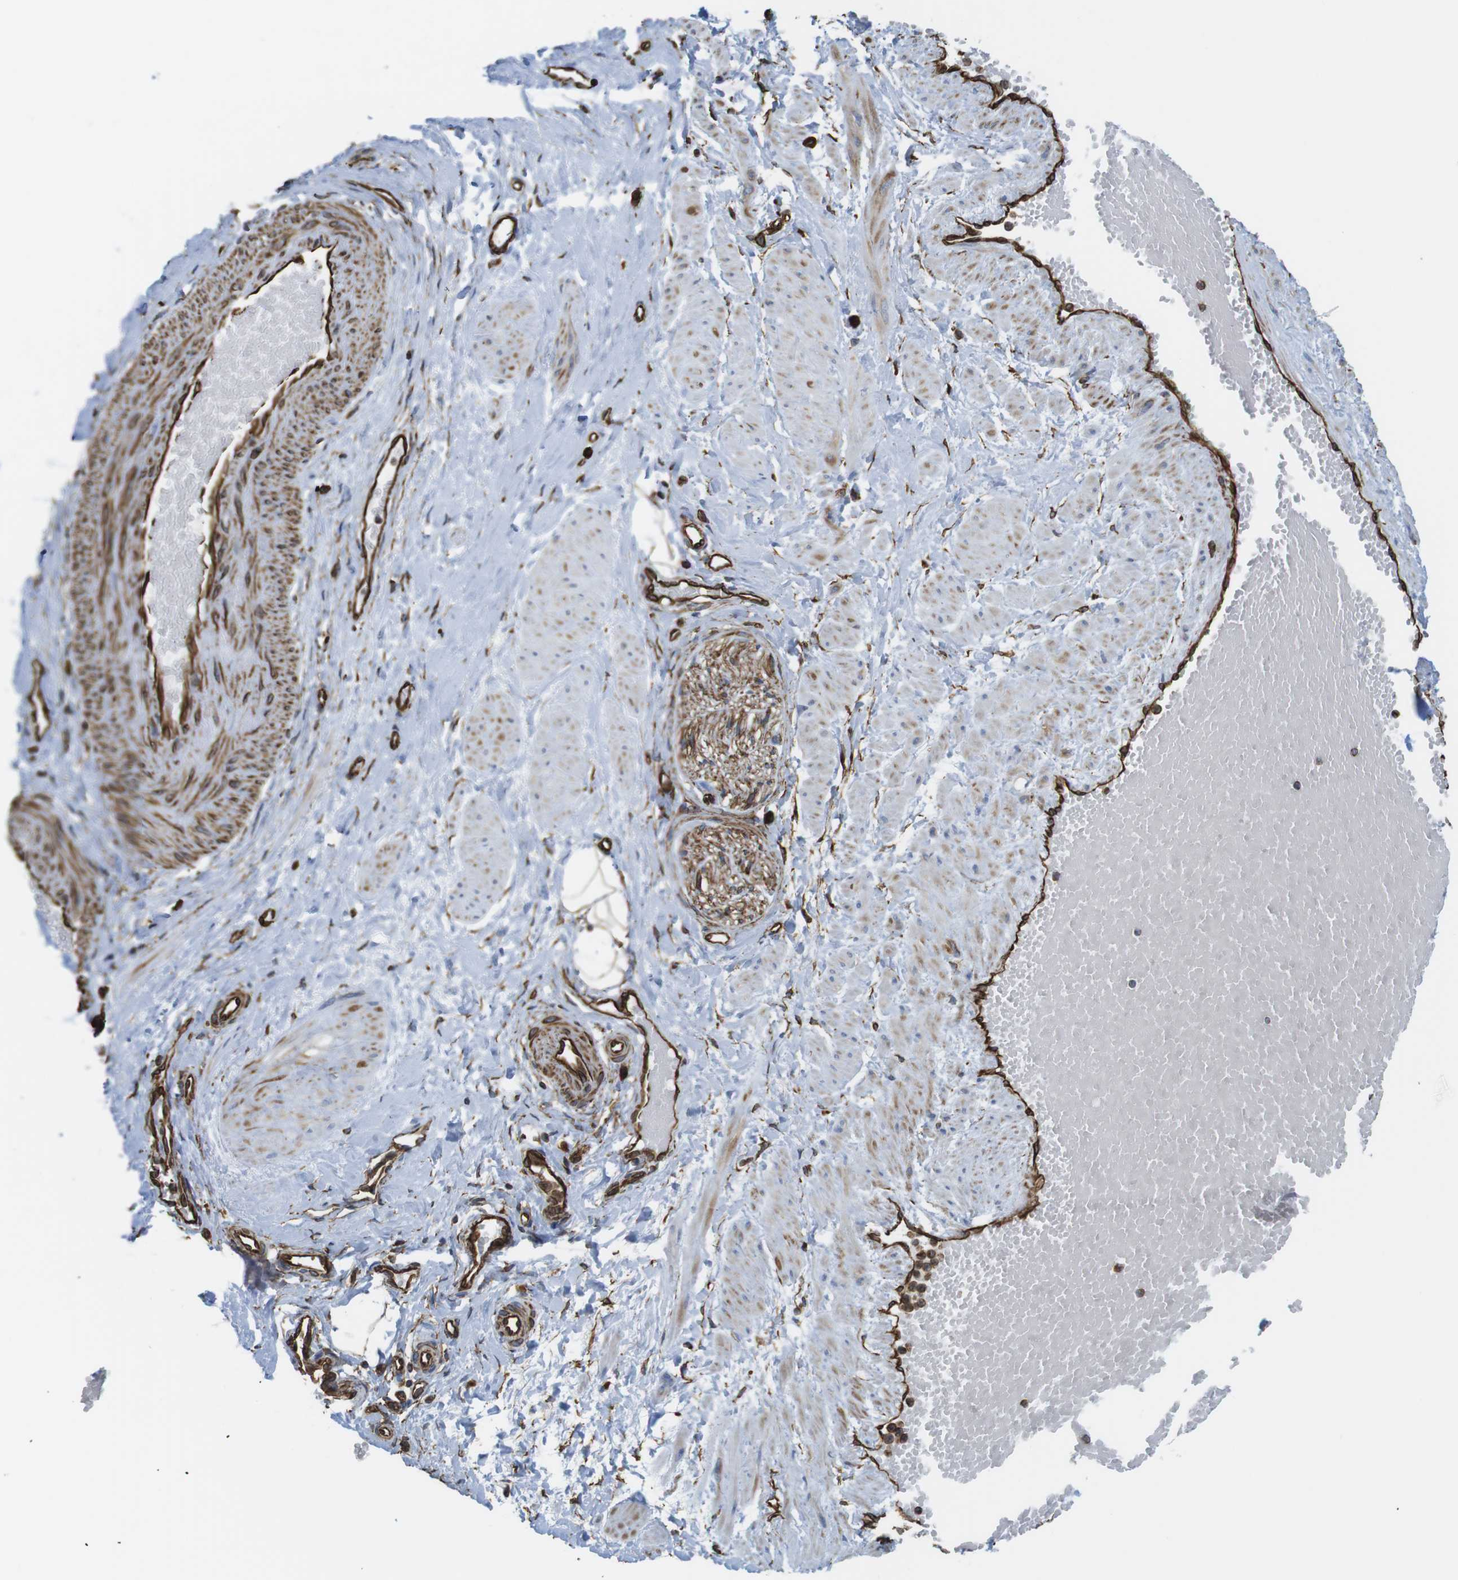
{"staining": {"intensity": "strong", "quantity": ">75%", "location": "cytoplasmic/membranous"}, "tissue": "adipose tissue", "cell_type": "Adipocytes", "image_type": "normal", "snomed": [{"axis": "morphology", "description": "Normal tissue, NOS"}, {"axis": "topography", "description": "Soft tissue"}, {"axis": "topography", "description": "Vascular tissue"}], "caption": "Immunohistochemistry (IHC) of normal adipose tissue exhibits high levels of strong cytoplasmic/membranous positivity in about >75% of adipocytes. (Stains: DAB (3,3'-diaminobenzidine) in brown, nuclei in blue, Microscopy: brightfield microscopy at high magnification).", "gene": "RALGPS1", "patient": {"sex": "female", "age": 35}}